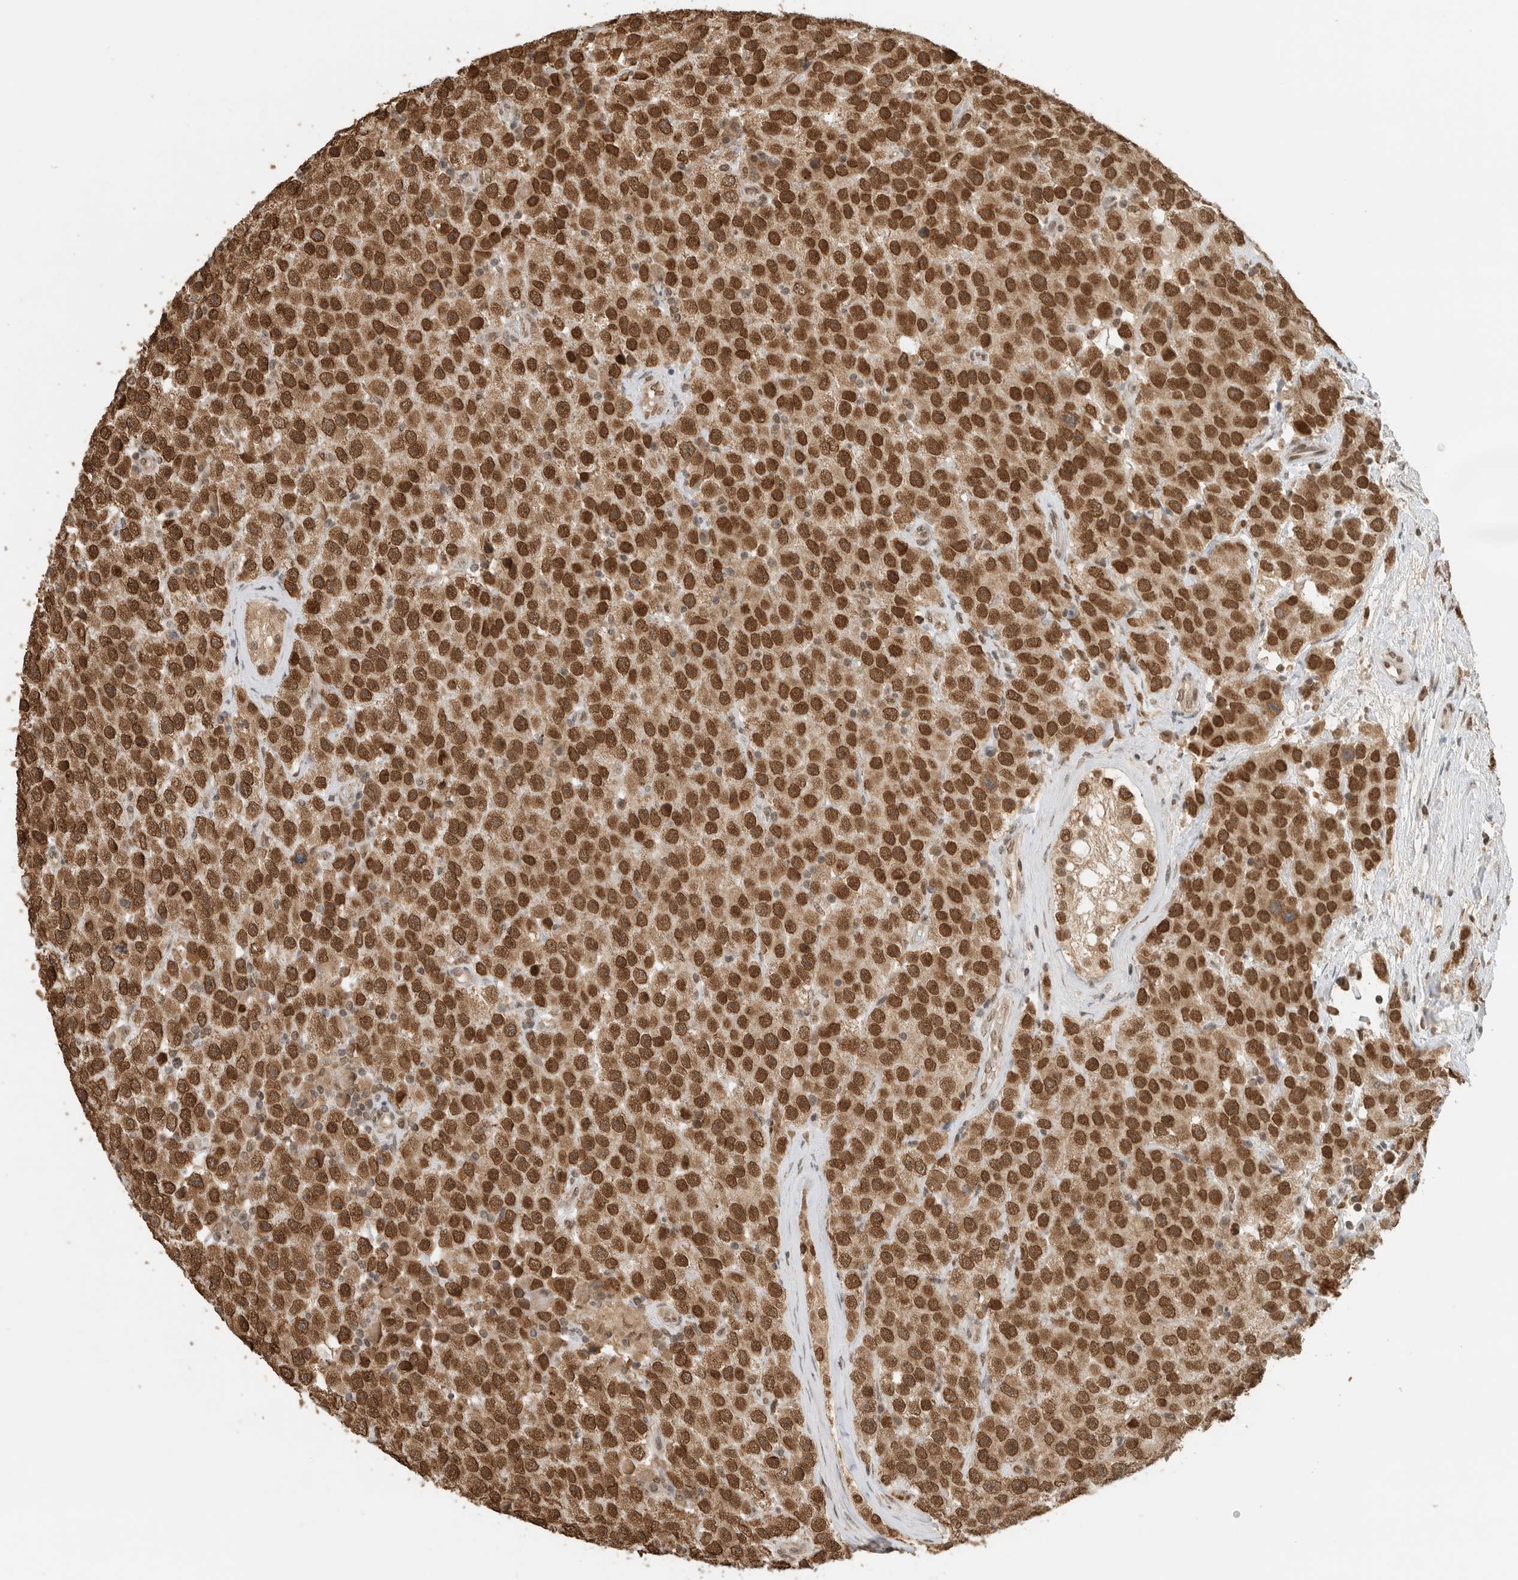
{"staining": {"intensity": "strong", "quantity": ">75%", "location": "nuclear"}, "tissue": "testis cancer", "cell_type": "Tumor cells", "image_type": "cancer", "snomed": [{"axis": "morphology", "description": "Seminoma, NOS"}, {"axis": "morphology", "description": "Carcinoma, Embryonal, NOS"}, {"axis": "topography", "description": "Testis"}], "caption": "Testis cancer (seminoma) stained with DAB immunohistochemistry demonstrates high levels of strong nuclear staining in approximately >75% of tumor cells. (Stains: DAB in brown, nuclei in blue, Microscopy: brightfield microscopy at high magnification).", "gene": "C1orf21", "patient": {"sex": "male", "age": 28}}